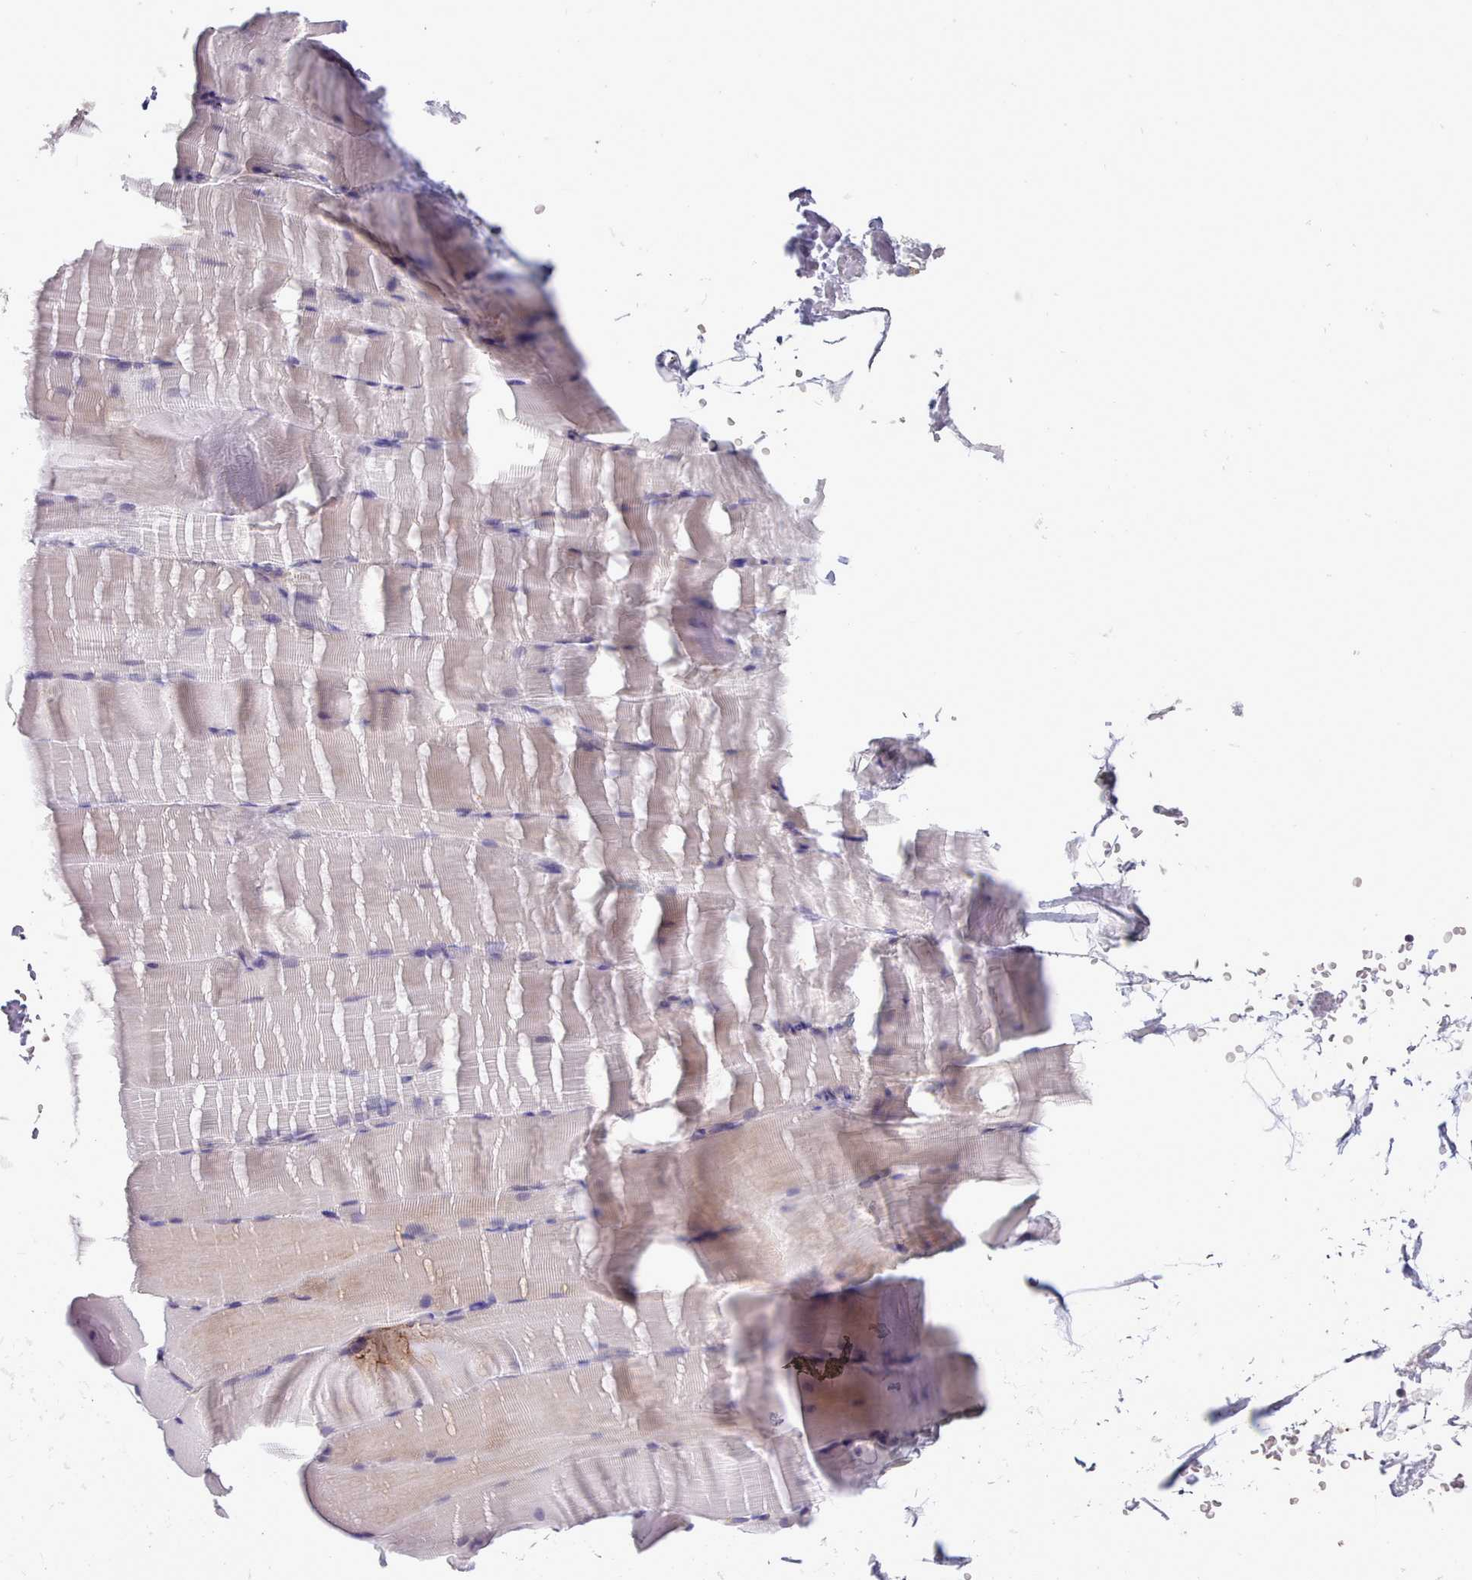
{"staining": {"intensity": "negative", "quantity": "none", "location": "none"}, "tissue": "skeletal muscle", "cell_type": "Myocytes", "image_type": "normal", "snomed": [{"axis": "morphology", "description": "Normal tissue, NOS"}, {"axis": "topography", "description": "Skeletal muscle"}, {"axis": "topography", "description": "Parathyroid gland"}], "caption": "Skeletal muscle stained for a protein using immunohistochemistry demonstrates no expression myocytes.", "gene": "MRPL21", "patient": {"sex": "female", "age": 37}}